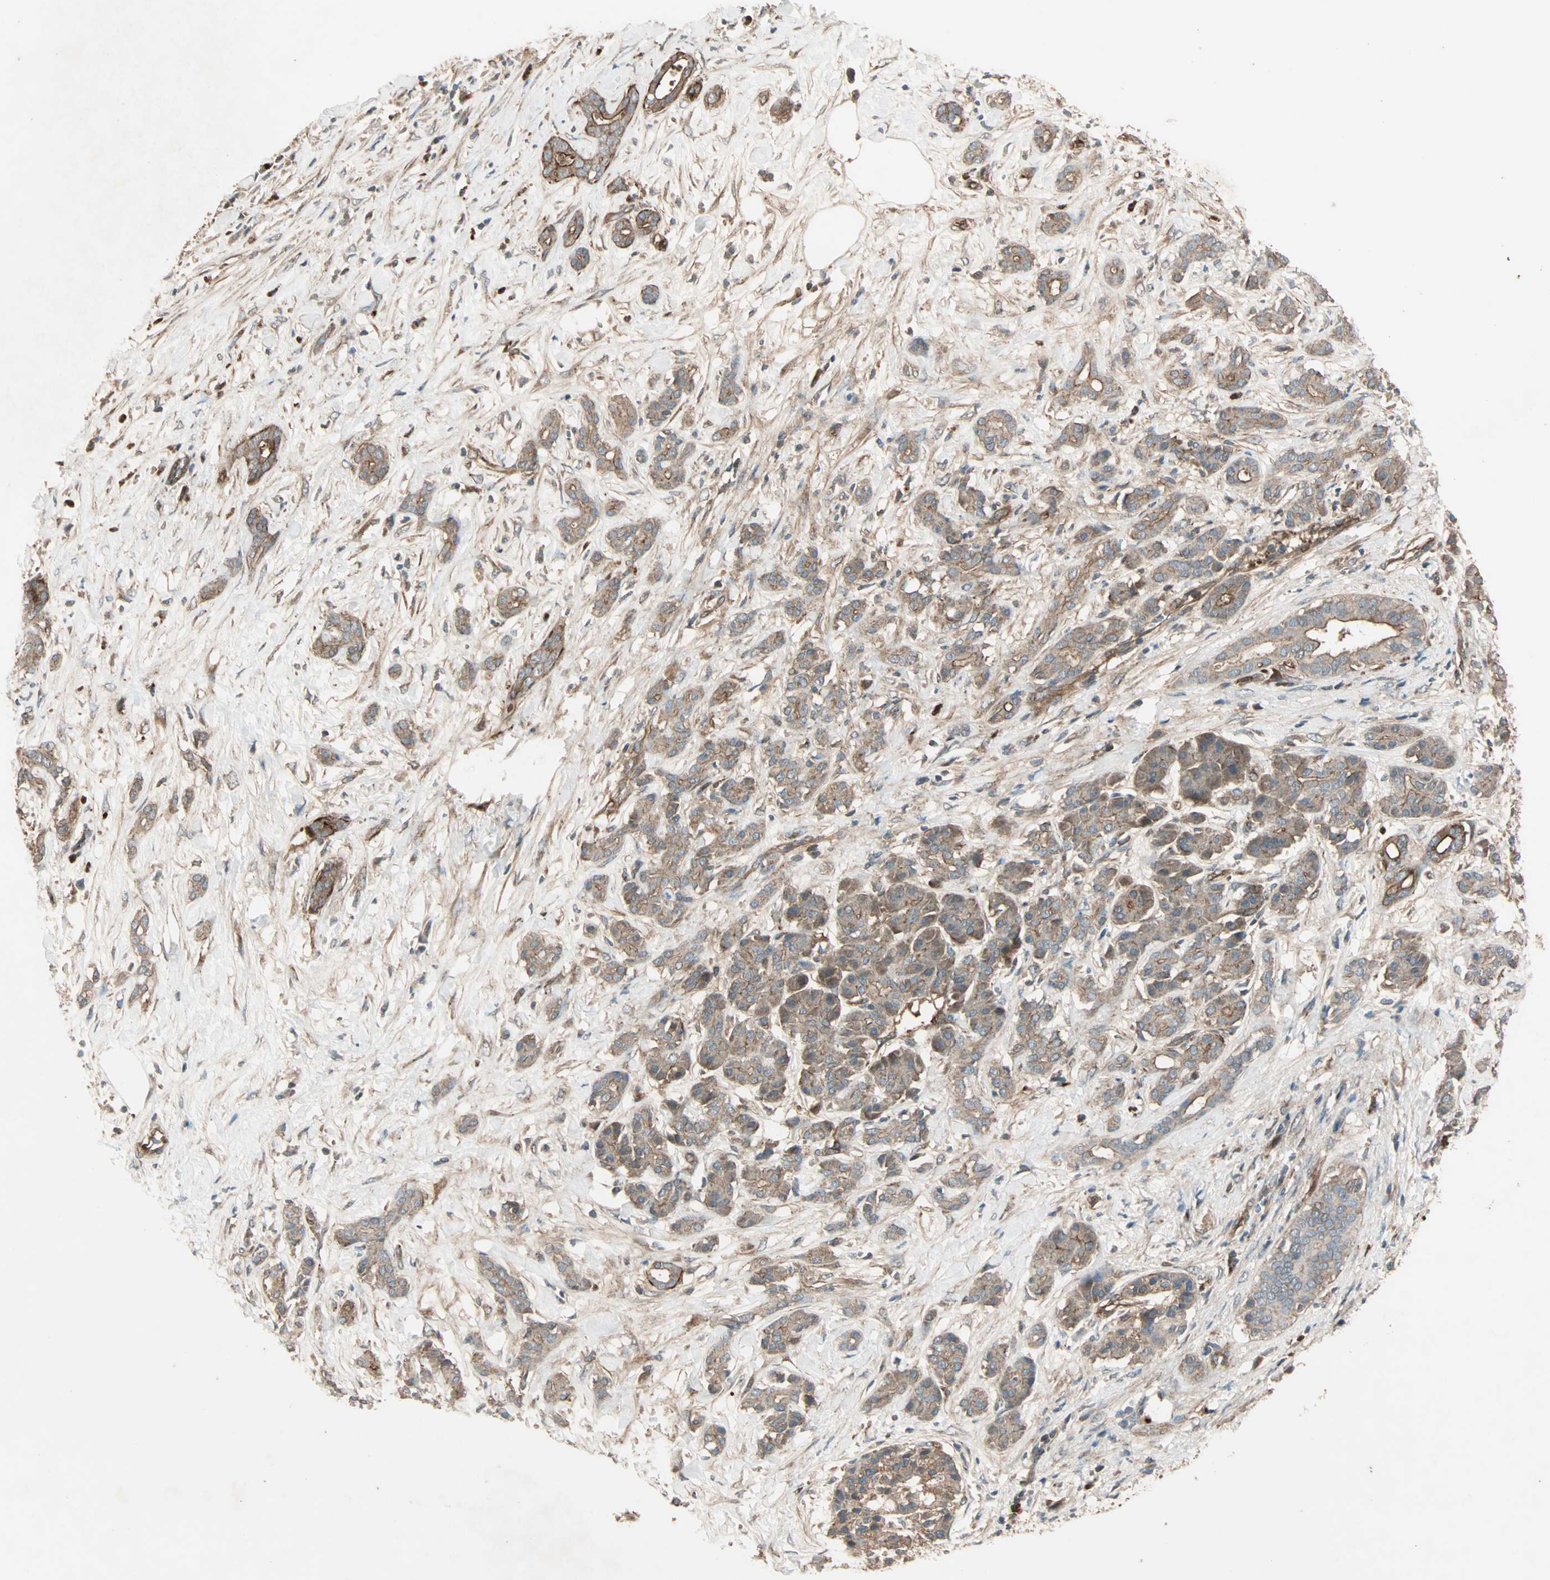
{"staining": {"intensity": "weak", "quantity": ">75%", "location": "cytoplasmic/membranous"}, "tissue": "pancreatic cancer", "cell_type": "Tumor cells", "image_type": "cancer", "snomed": [{"axis": "morphology", "description": "Adenocarcinoma, NOS"}, {"axis": "topography", "description": "Pancreas"}], "caption": "Tumor cells display low levels of weak cytoplasmic/membranous expression in about >75% of cells in human pancreatic cancer.", "gene": "GCK", "patient": {"sex": "male", "age": 41}}